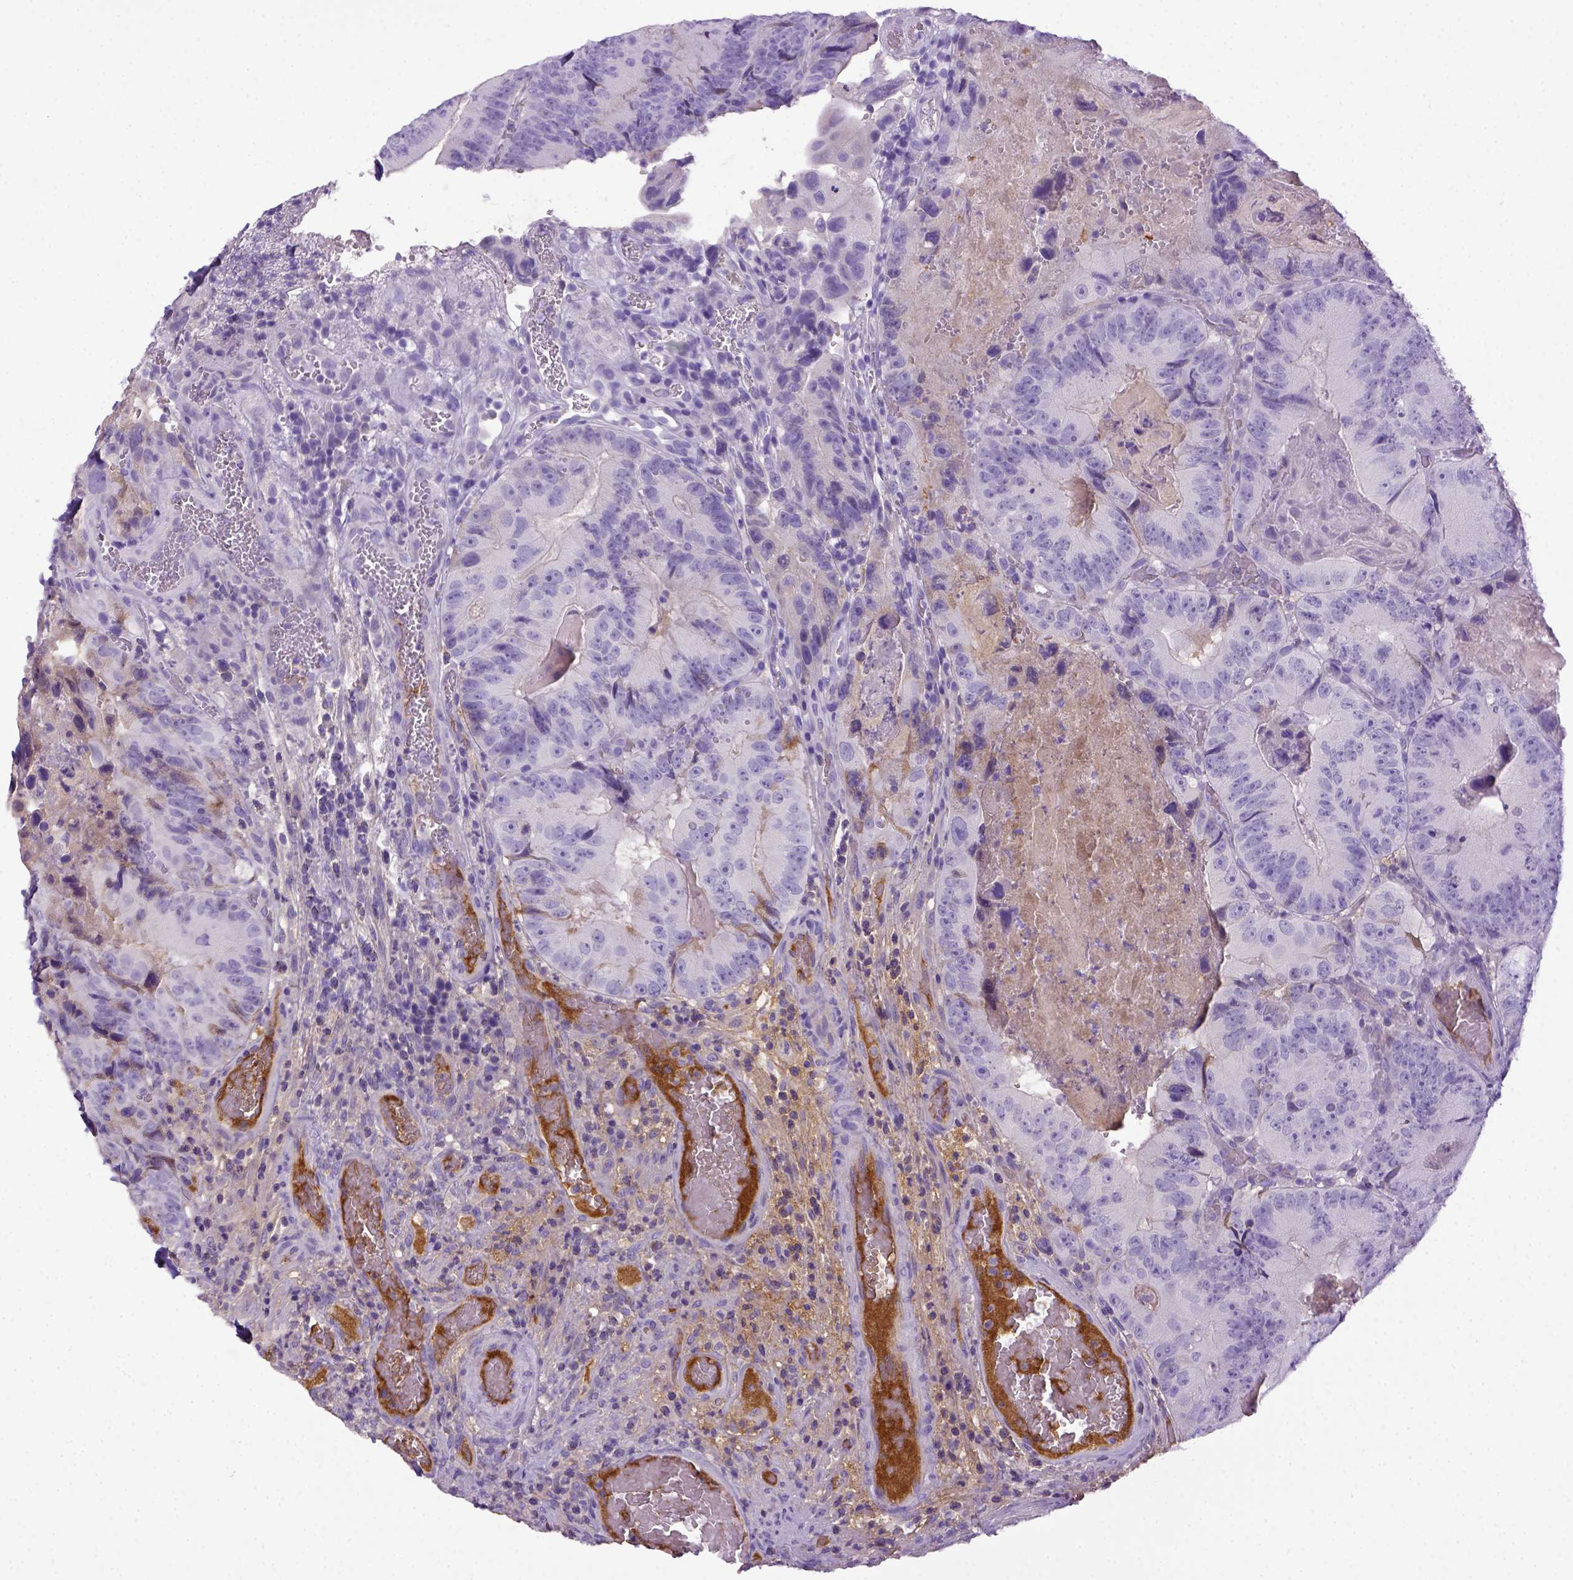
{"staining": {"intensity": "negative", "quantity": "none", "location": "none"}, "tissue": "colorectal cancer", "cell_type": "Tumor cells", "image_type": "cancer", "snomed": [{"axis": "morphology", "description": "Adenocarcinoma, NOS"}, {"axis": "topography", "description": "Colon"}], "caption": "An IHC image of colorectal cancer is shown. There is no staining in tumor cells of colorectal cancer. Brightfield microscopy of immunohistochemistry stained with DAB (3,3'-diaminobenzidine) (brown) and hematoxylin (blue), captured at high magnification.", "gene": "ITIH4", "patient": {"sex": "female", "age": 86}}